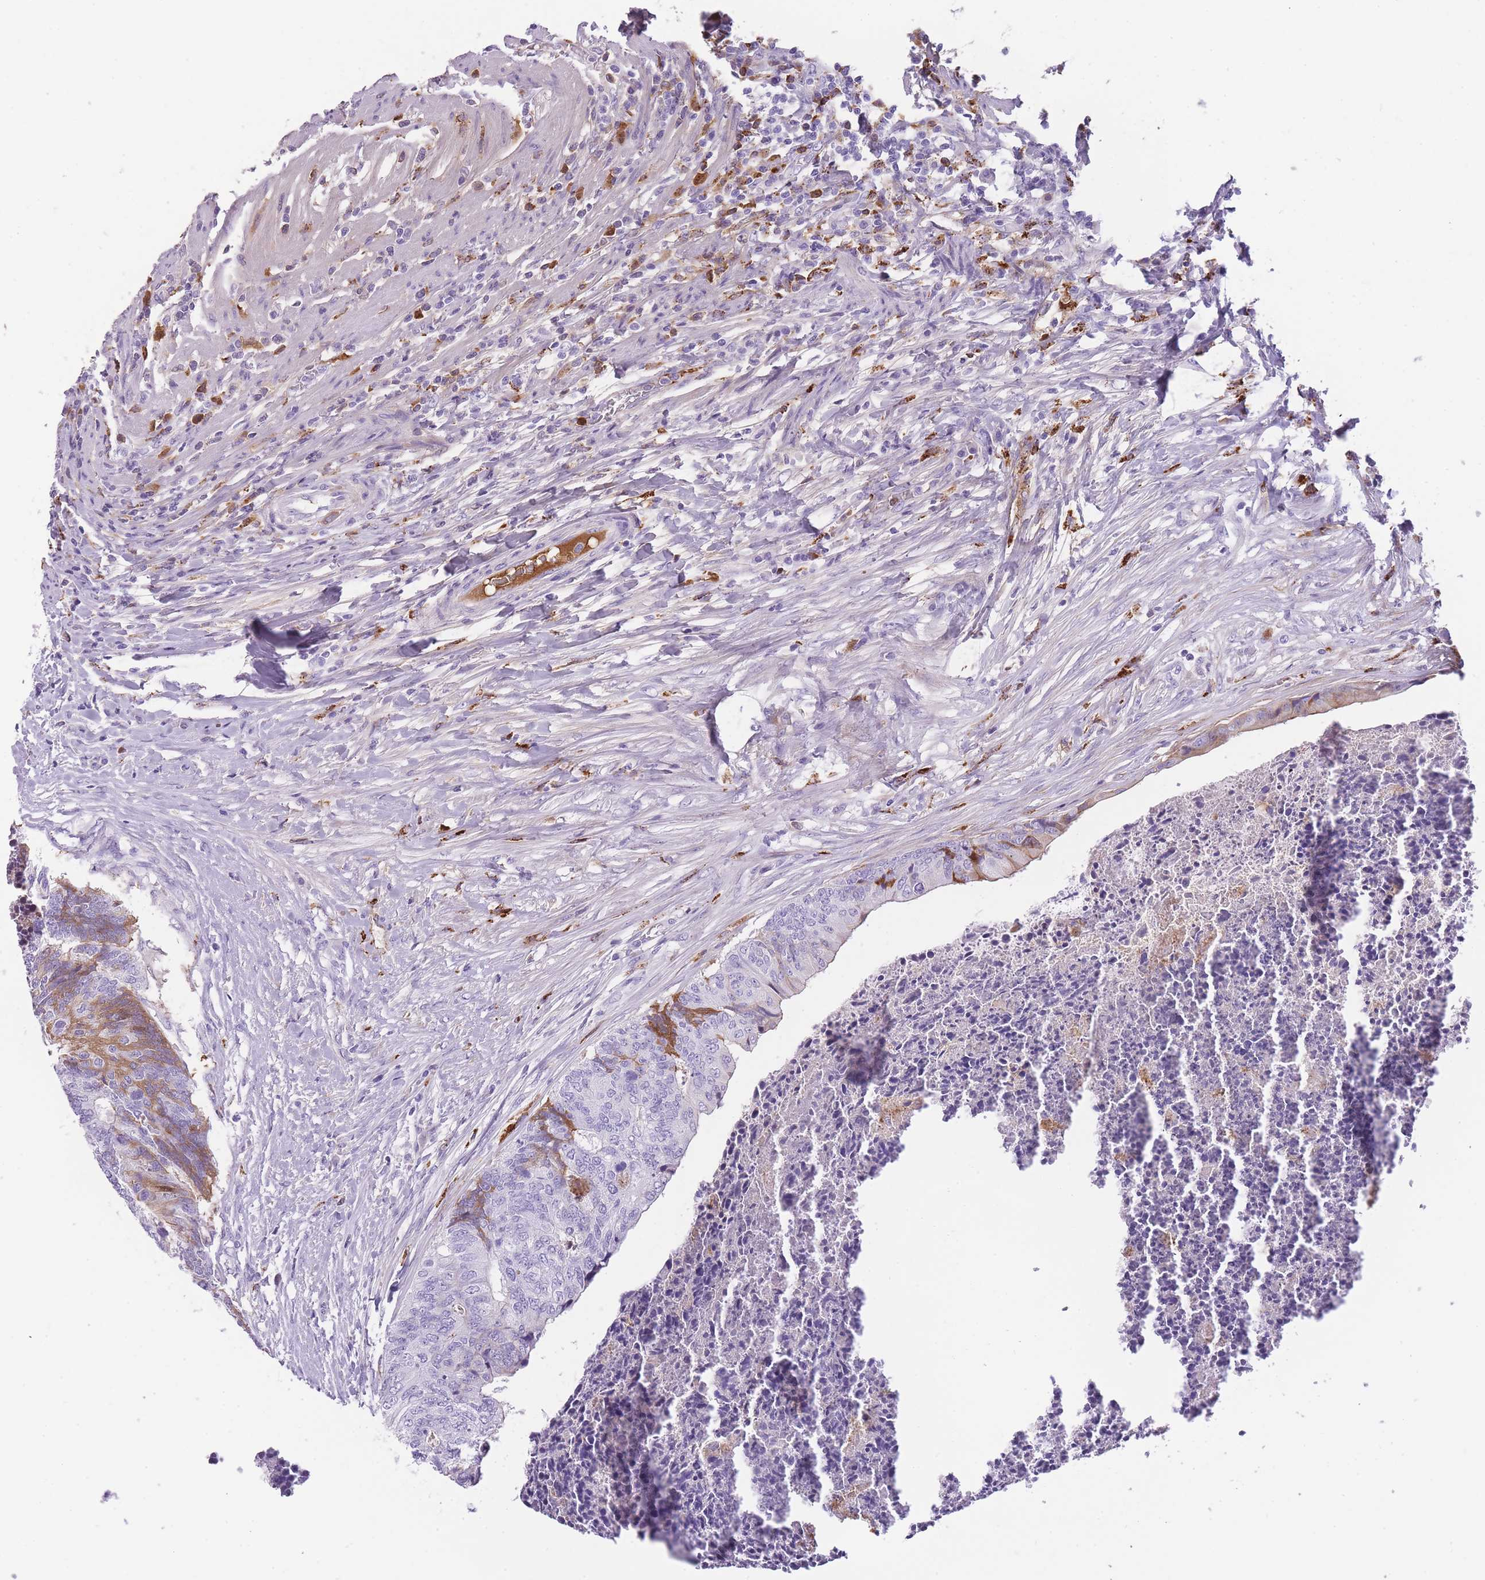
{"staining": {"intensity": "weak", "quantity": "<25%", "location": "cytoplasmic/membranous"}, "tissue": "colorectal cancer", "cell_type": "Tumor cells", "image_type": "cancer", "snomed": [{"axis": "morphology", "description": "Adenocarcinoma, NOS"}, {"axis": "topography", "description": "Colon"}], "caption": "Immunohistochemistry of human colorectal adenocarcinoma reveals no expression in tumor cells.", "gene": "GNAT1", "patient": {"sex": "female", "age": 67}}